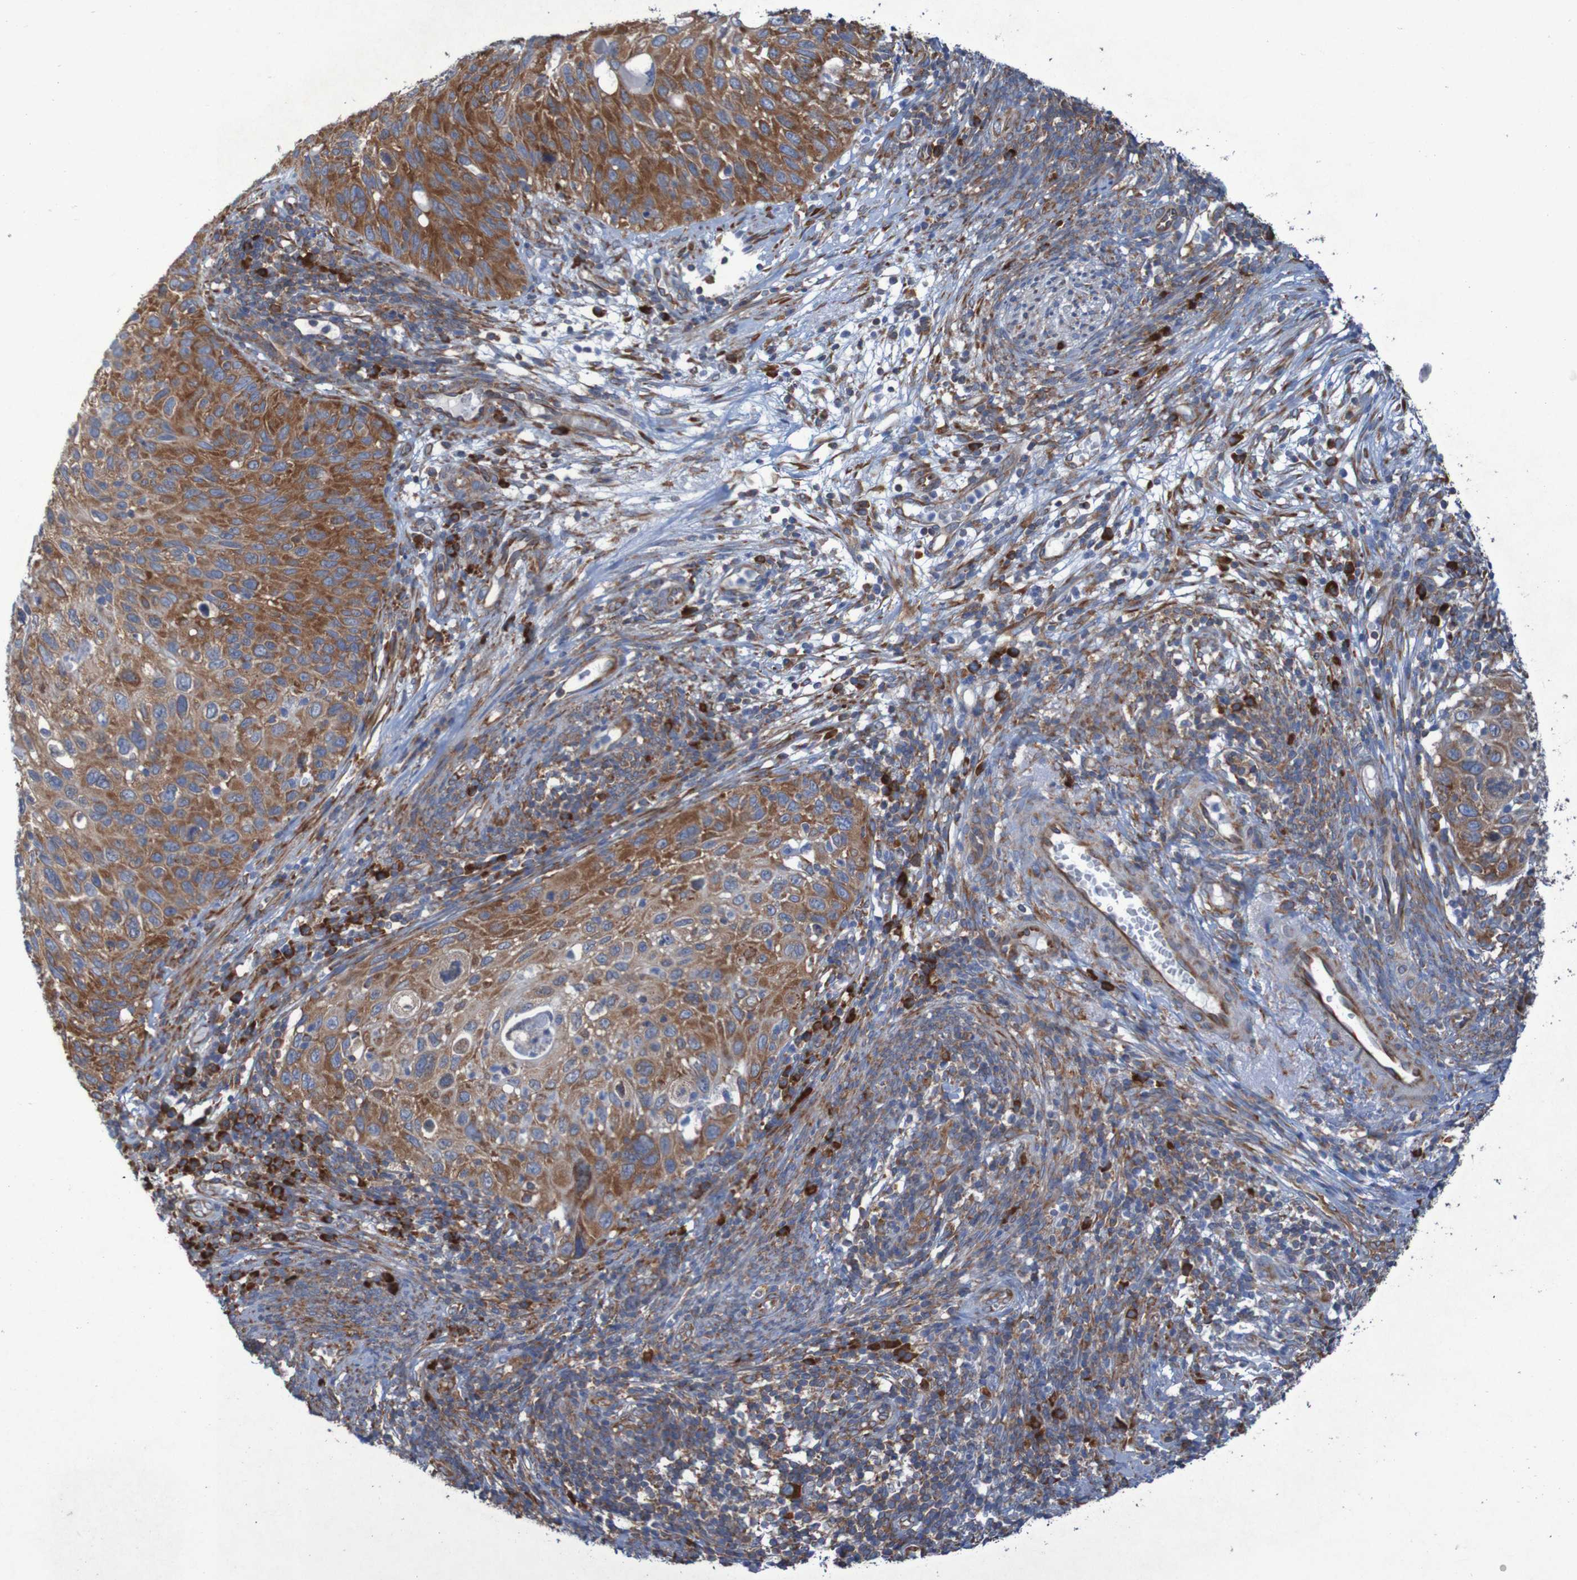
{"staining": {"intensity": "strong", "quantity": ">75%", "location": "cytoplasmic/membranous"}, "tissue": "cervical cancer", "cell_type": "Tumor cells", "image_type": "cancer", "snomed": [{"axis": "morphology", "description": "Squamous cell carcinoma, NOS"}, {"axis": "topography", "description": "Cervix"}], "caption": "Squamous cell carcinoma (cervical) tissue demonstrates strong cytoplasmic/membranous expression in approximately >75% of tumor cells, visualized by immunohistochemistry. The staining was performed using DAB to visualize the protein expression in brown, while the nuclei were stained in blue with hematoxylin (Magnification: 20x).", "gene": "RPL10", "patient": {"sex": "female", "age": 70}}